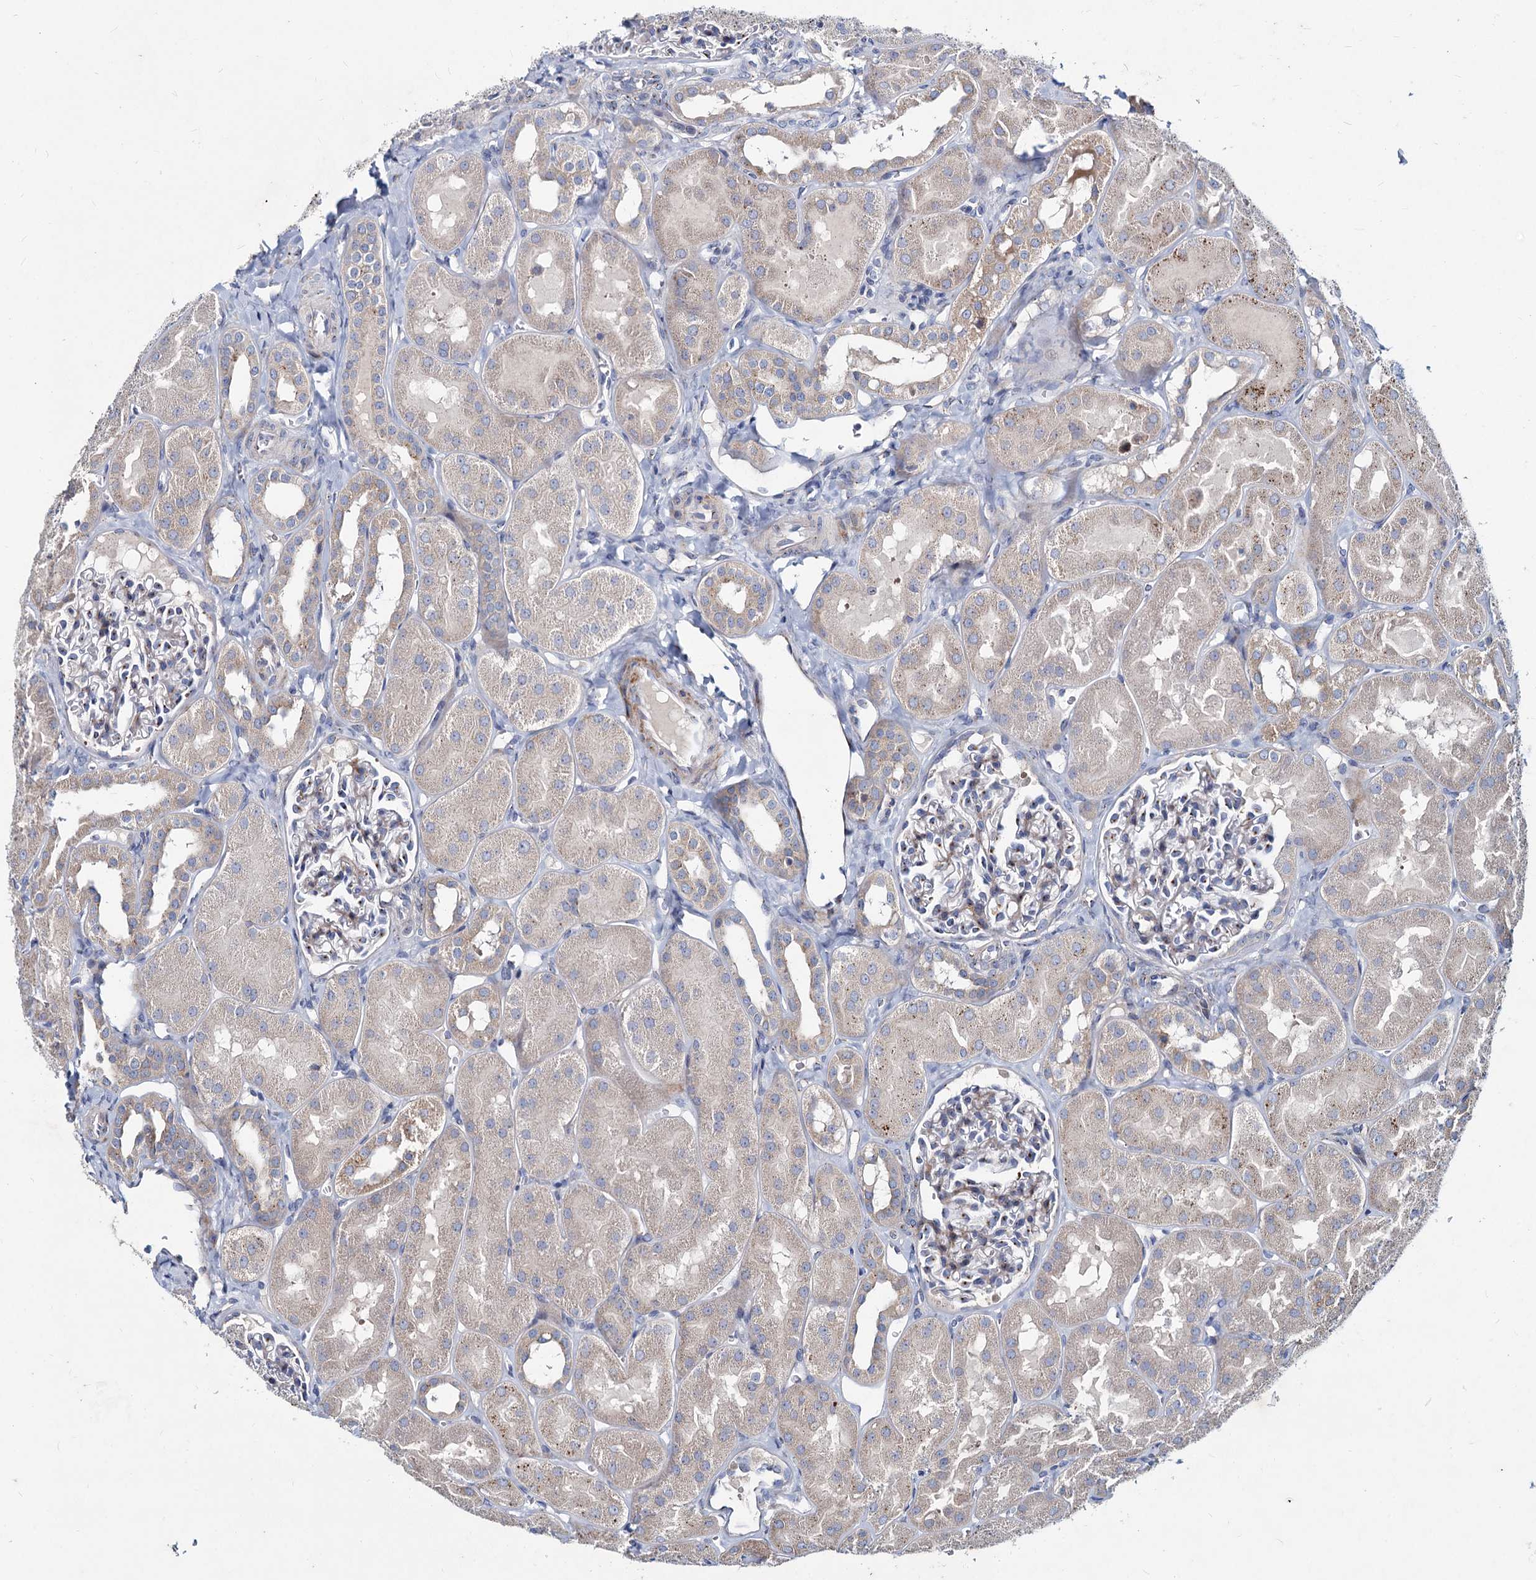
{"staining": {"intensity": "weak", "quantity": "<25%", "location": "cytoplasmic/membranous"}, "tissue": "kidney", "cell_type": "Cells in glomeruli", "image_type": "normal", "snomed": [{"axis": "morphology", "description": "Normal tissue, NOS"}, {"axis": "topography", "description": "Kidney"}, {"axis": "topography", "description": "Urinary bladder"}], "caption": "Kidney stained for a protein using immunohistochemistry exhibits no expression cells in glomeruli.", "gene": "AGBL4", "patient": {"sex": "male", "age": 16}}